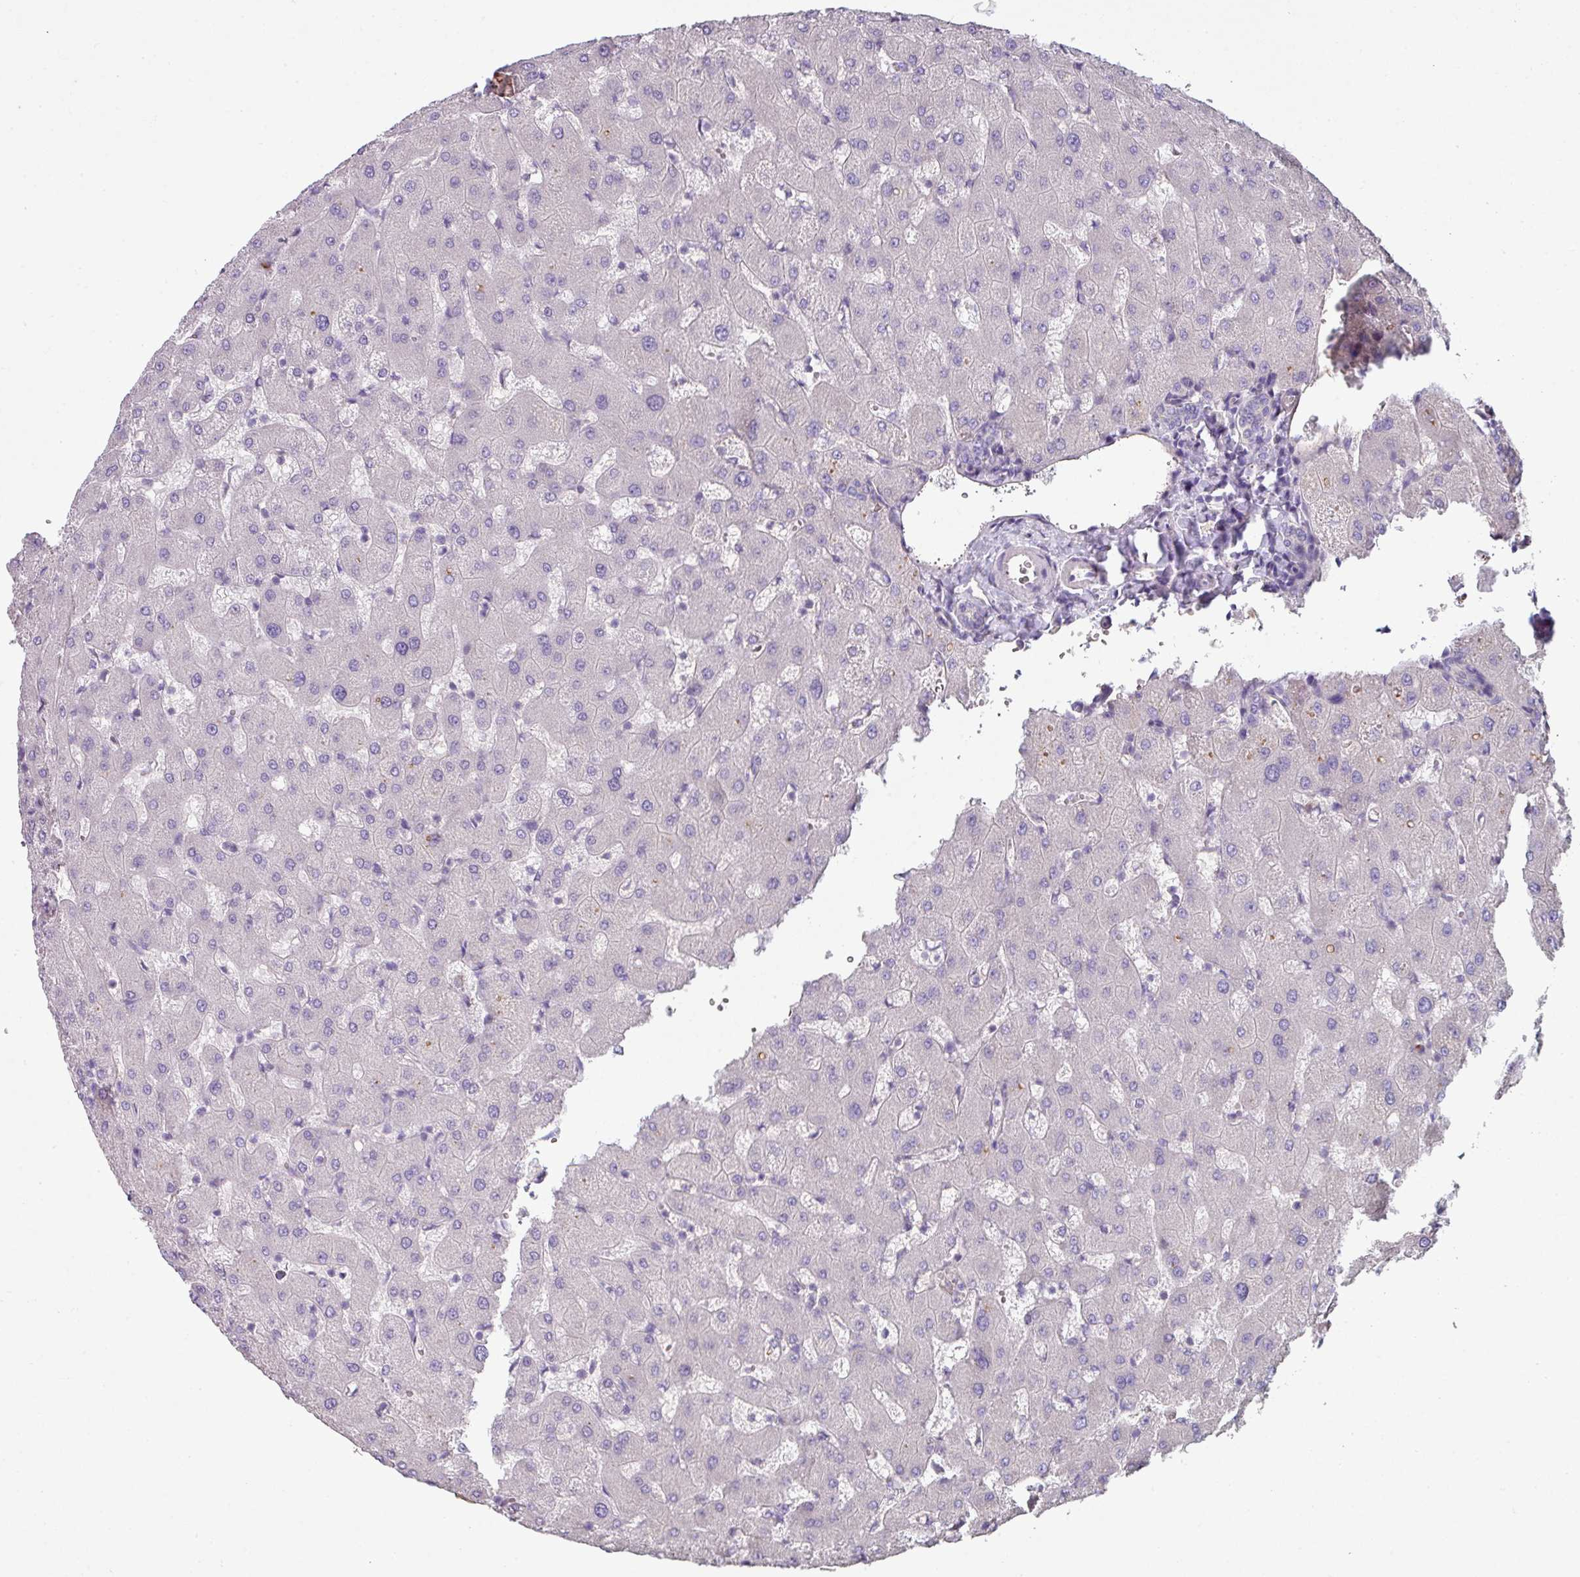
{"staining": {"intensity": "negative", "quantity": "none", "location": "none"}, "tissue": "liver", "cell_type": "Cholangiocytes", "image_type": "normal", "snomed": [{"axis": "morphology", "description": "Normal tissue, NOS"}, {"axis": "topography", "description": "Liver"}], "caption": "Unremarkable liver was stained to show a protein in brown. There is no significant expression in cholangiocytes.", "gene": "LRRC9", "patient": {"sex": "female", "age": 63}}